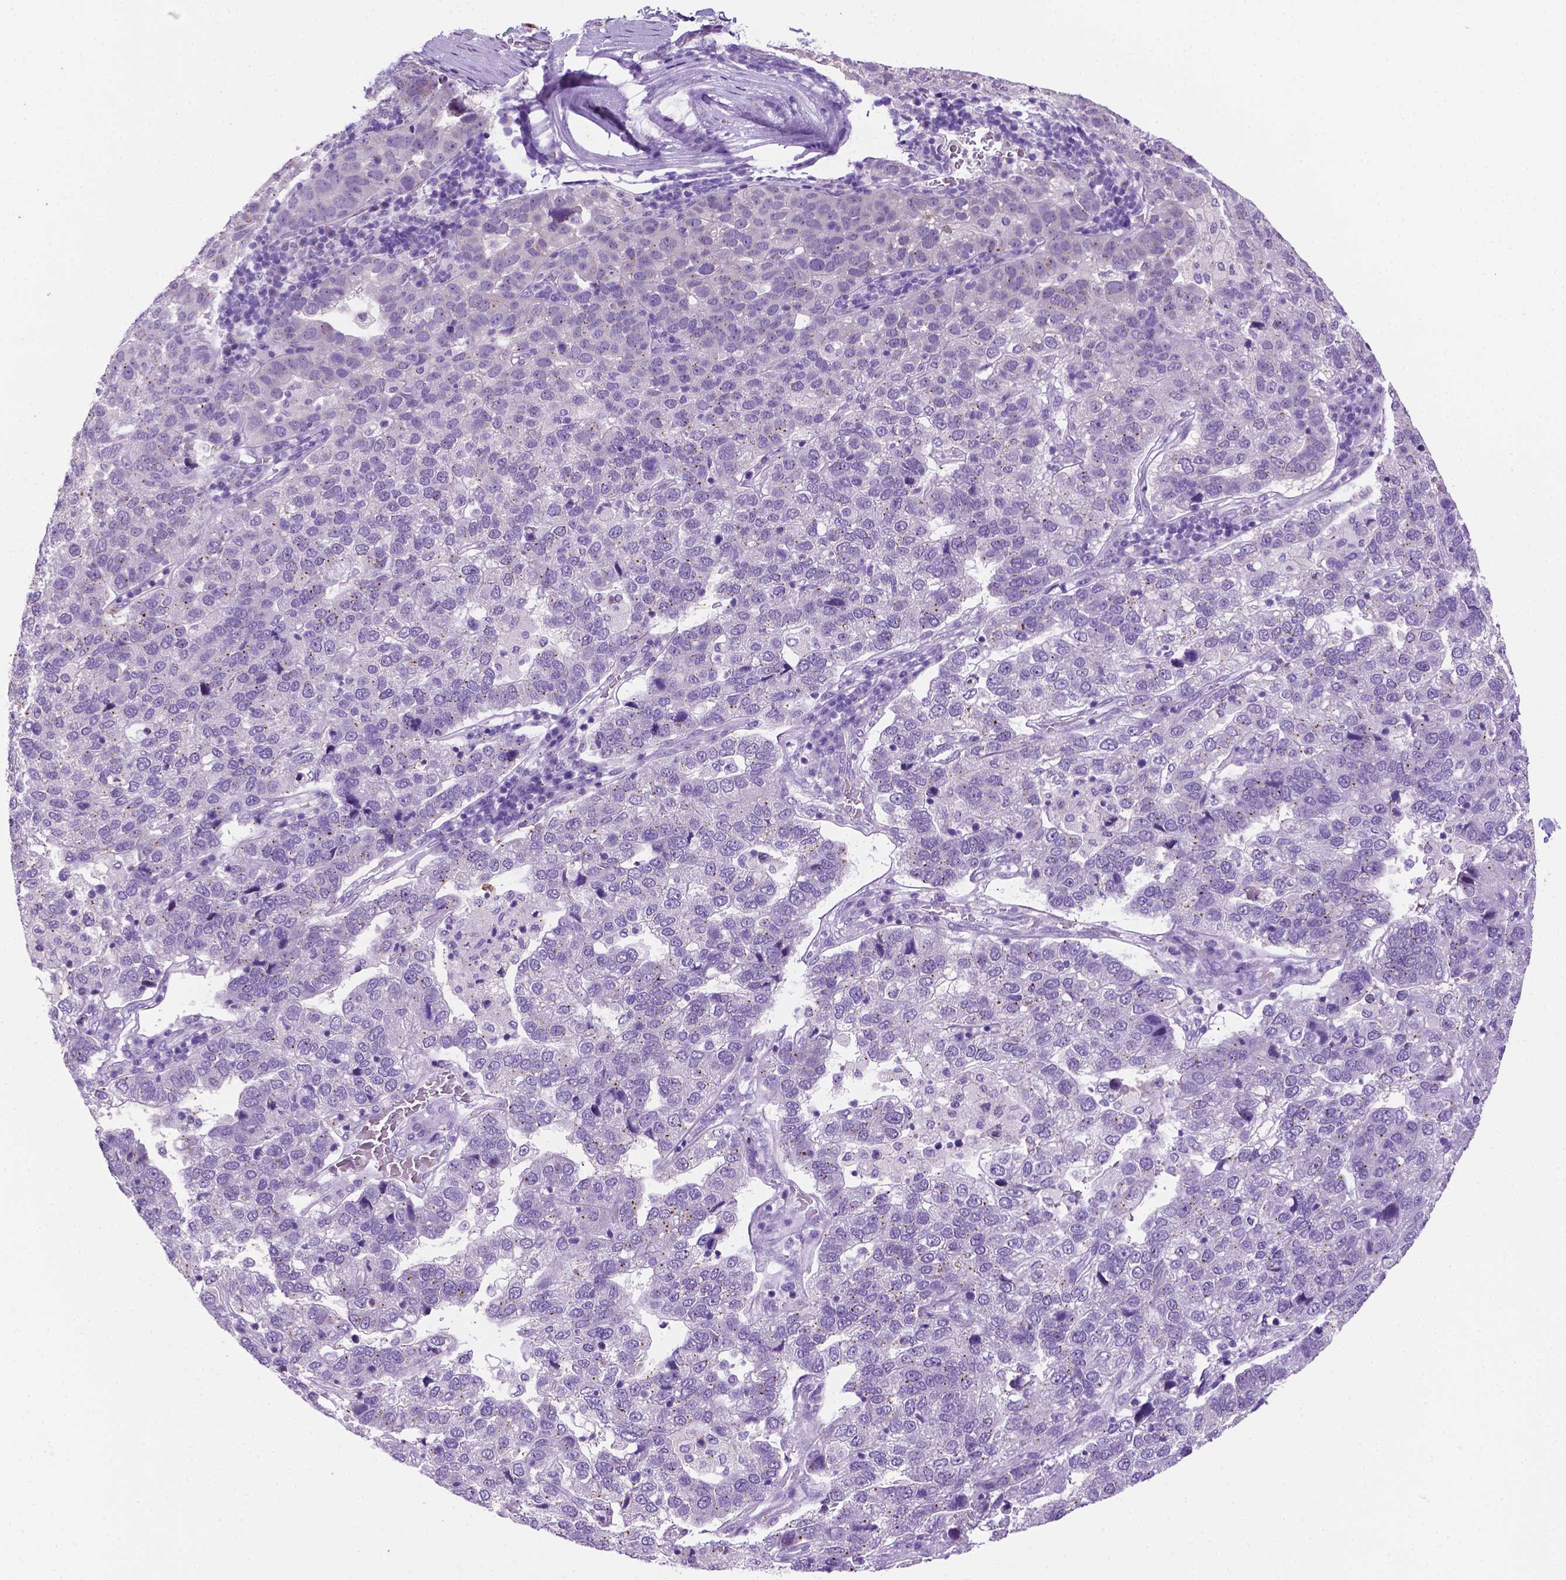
{"staining": {"intensity": "negative", "quantity": "none", "location": "none"}, "tissue": "pancreatic cancer", "cell_type": "Tumor cells", "image_type": "cancer", "snomed": [{"axis": "morphology", "description": "Adenocarcinoma, NOS"}, {"axis": "topography", "description": "Pancreas"}], "caption": "A high-resolution micrograph shows immunohistochemistry (IHC) staining of pancreatic cancer, which shows no significant expression in tumor cells.", "gene": "MMP27", "patient": {"sex": "female", "age": 61}}